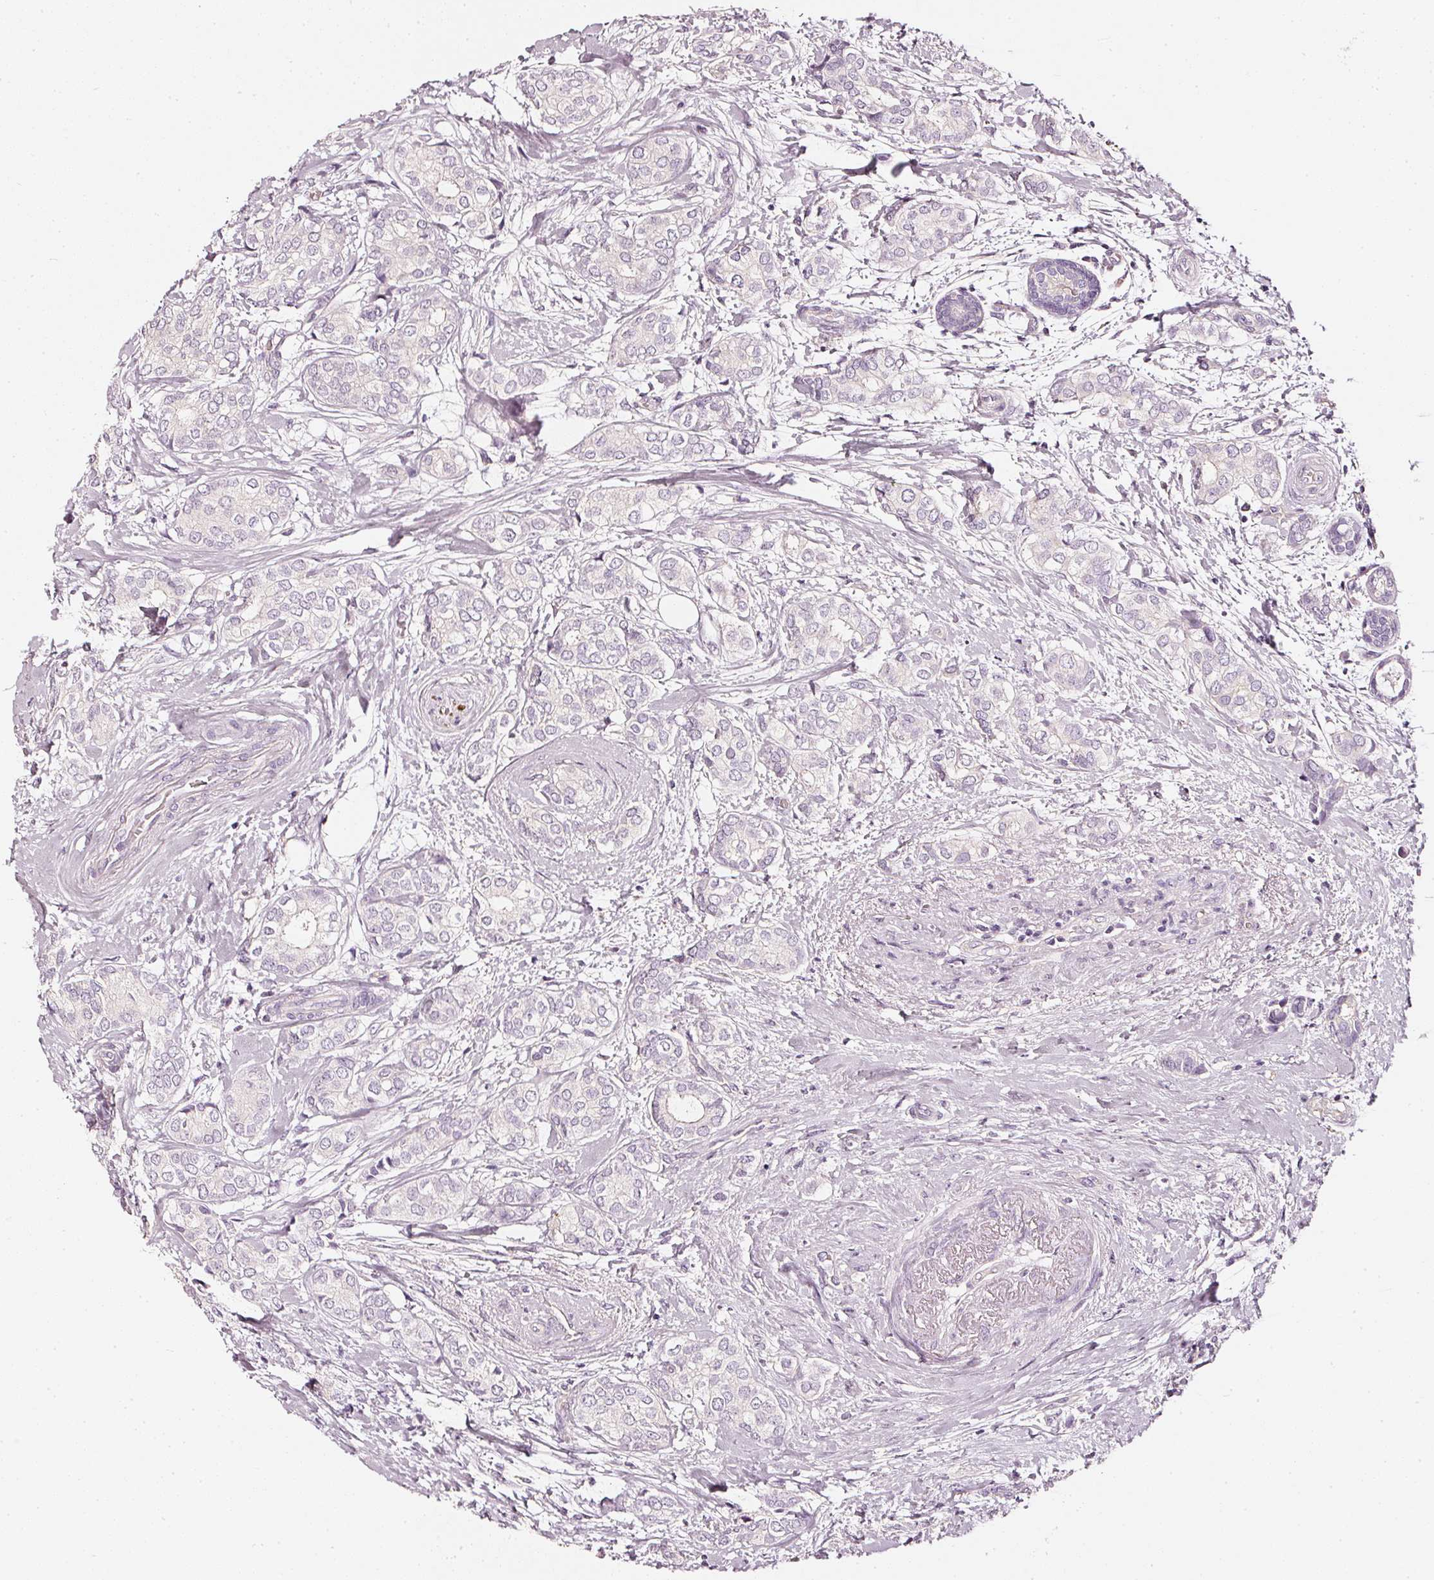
{"staining": {"intensity": "negative", "quantity": "none", "location": "none"}, "tissue": "breast cancer", "cell_type": "Tumor cells", "image_type": "cancer", "snomed": [{"axis": "morphology", "description": "Duct carcinoma"}, {"axis": "topography", "description": "Breast"}], "caption": "This is an IHC micrograph of breast cancer (infiltrating ductal carcinoma). There is no positivity in tumor cells.", "gene": "CNP", "patient": {"sex": "female", "age": 73}}